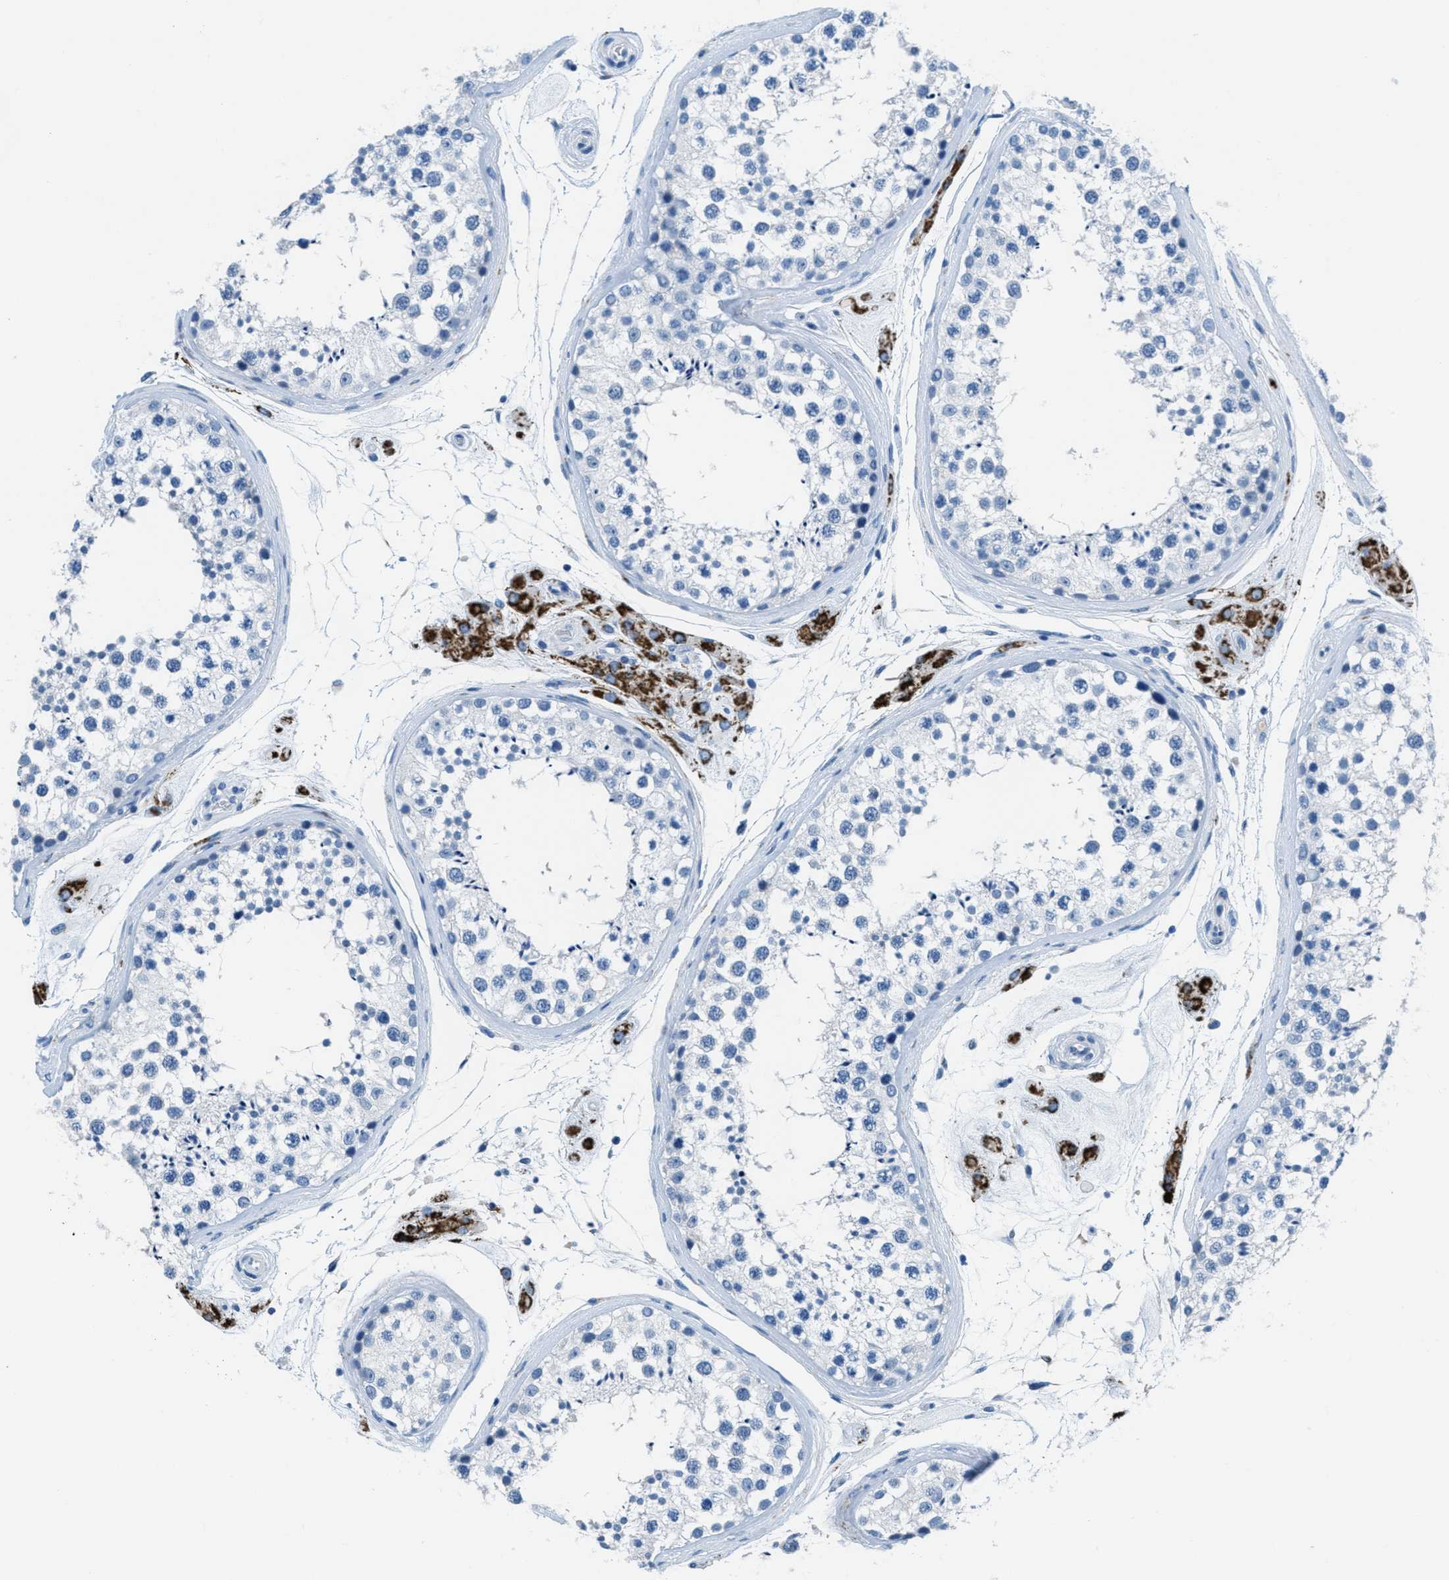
{"staining": {"intensity": "negative", "quantity": "none", "location": "none"}, "tissue": "testis", "cell_type": "Cells in seminiferous ducts", "image_type": "normal", "snomed": [{"axis": "morphology", "description": "Normal tissue, NOS"}, {"axis": "topography", "description": "Testis"}], "caption": "Micrograph shows no protein positivity in cells in seminiferous ducts of normal testis.", "gene": "MGARP", "patient": {"sex": "male", "age": 46}}